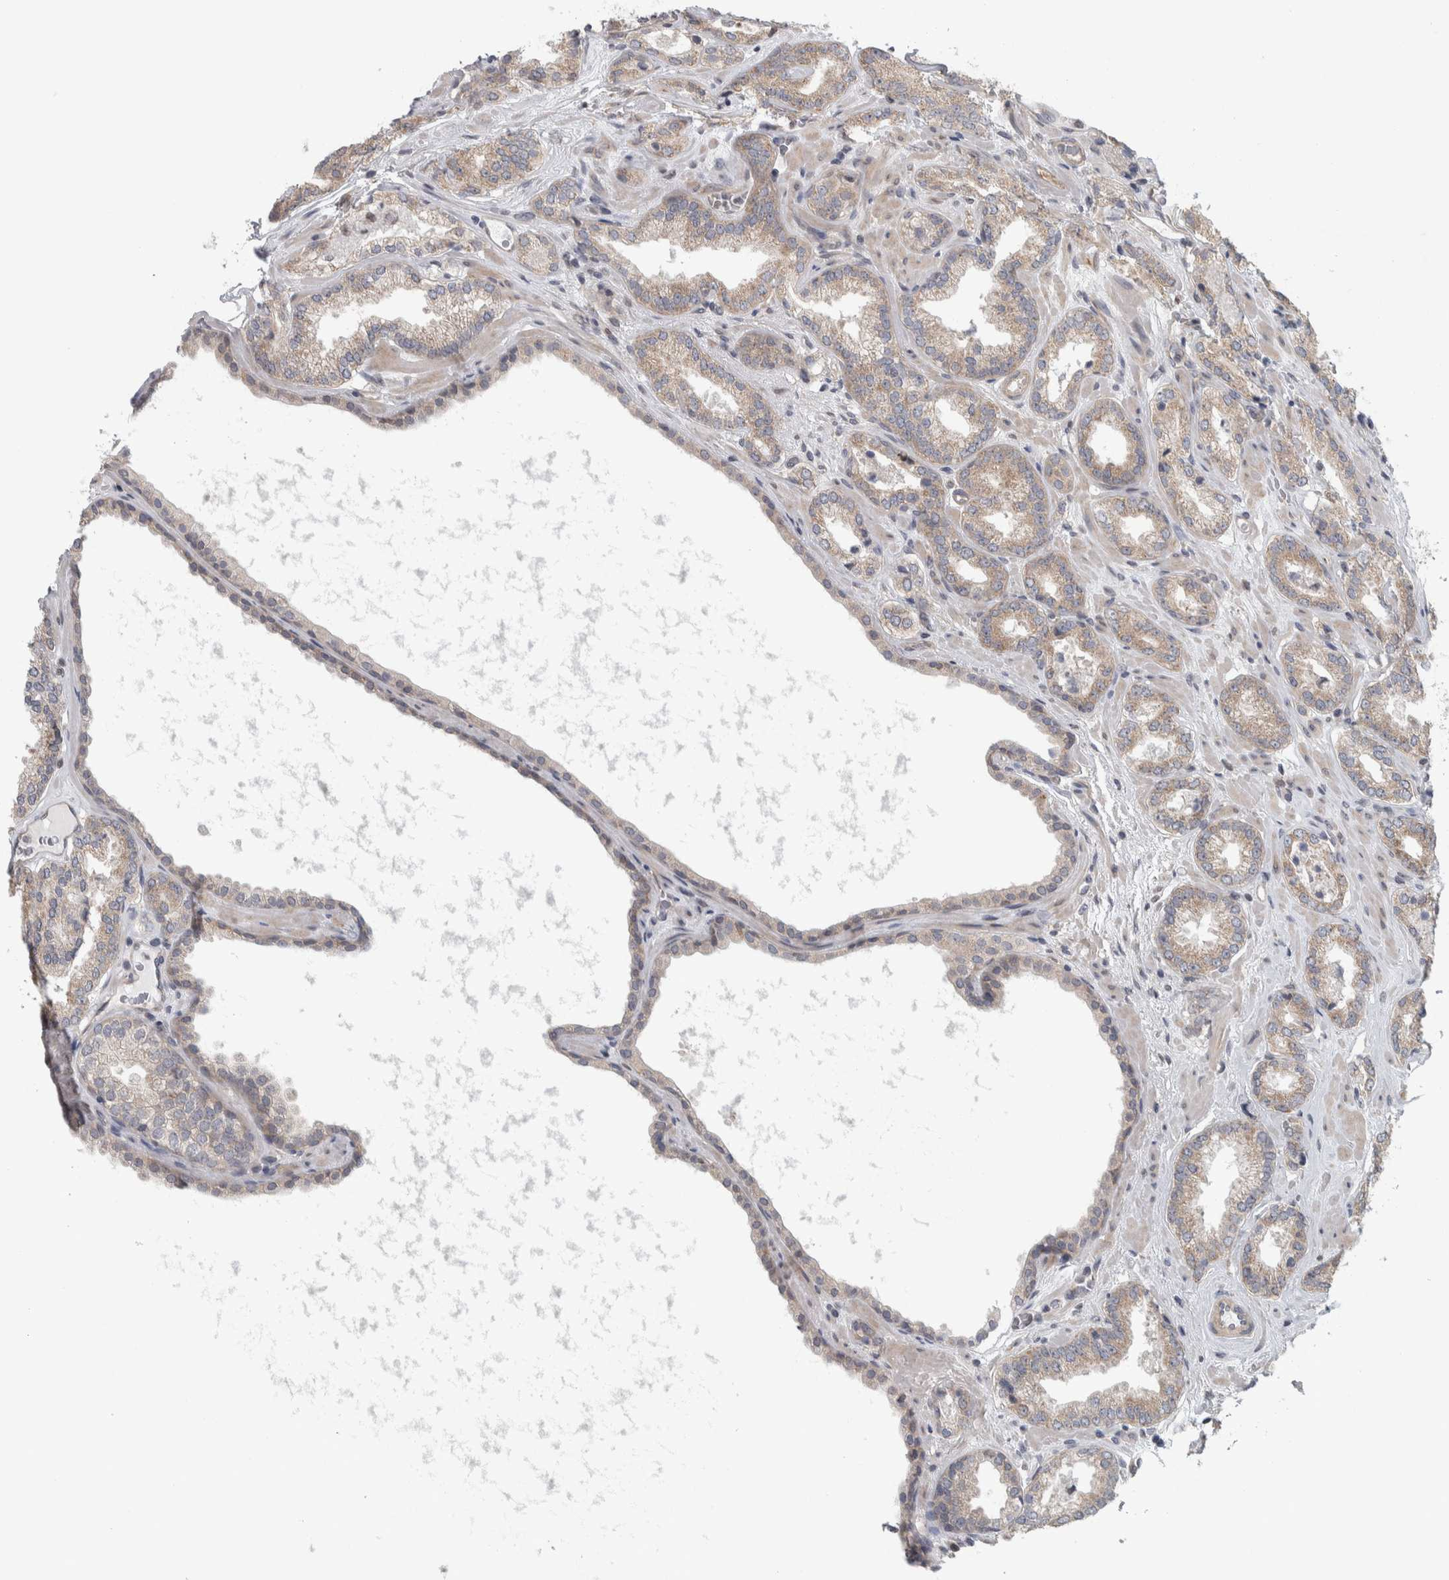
{"staining": {"intensity": "weak", "quantity": "25%-75%", "location": "cytoplasmic/membranous"}, "tissue": "prostate cancer", "cell_type": "Tumor cells", "image_type": "cancer", "snomed": [{"axis": "morphology", "description": "Adenocarcinoma, Low grade"}, {"axis": "topography", "description": "Prostate"}], "caption": "Brown immunohistochemical staining in human prostate cancer (low-grade adenocarcinoma) displays weak cytoplasmic/membranous staining in approximately 25%-75% of tumor cells.", "gene": "CWC27", "patient": {"sex": "male", "age": 62}}